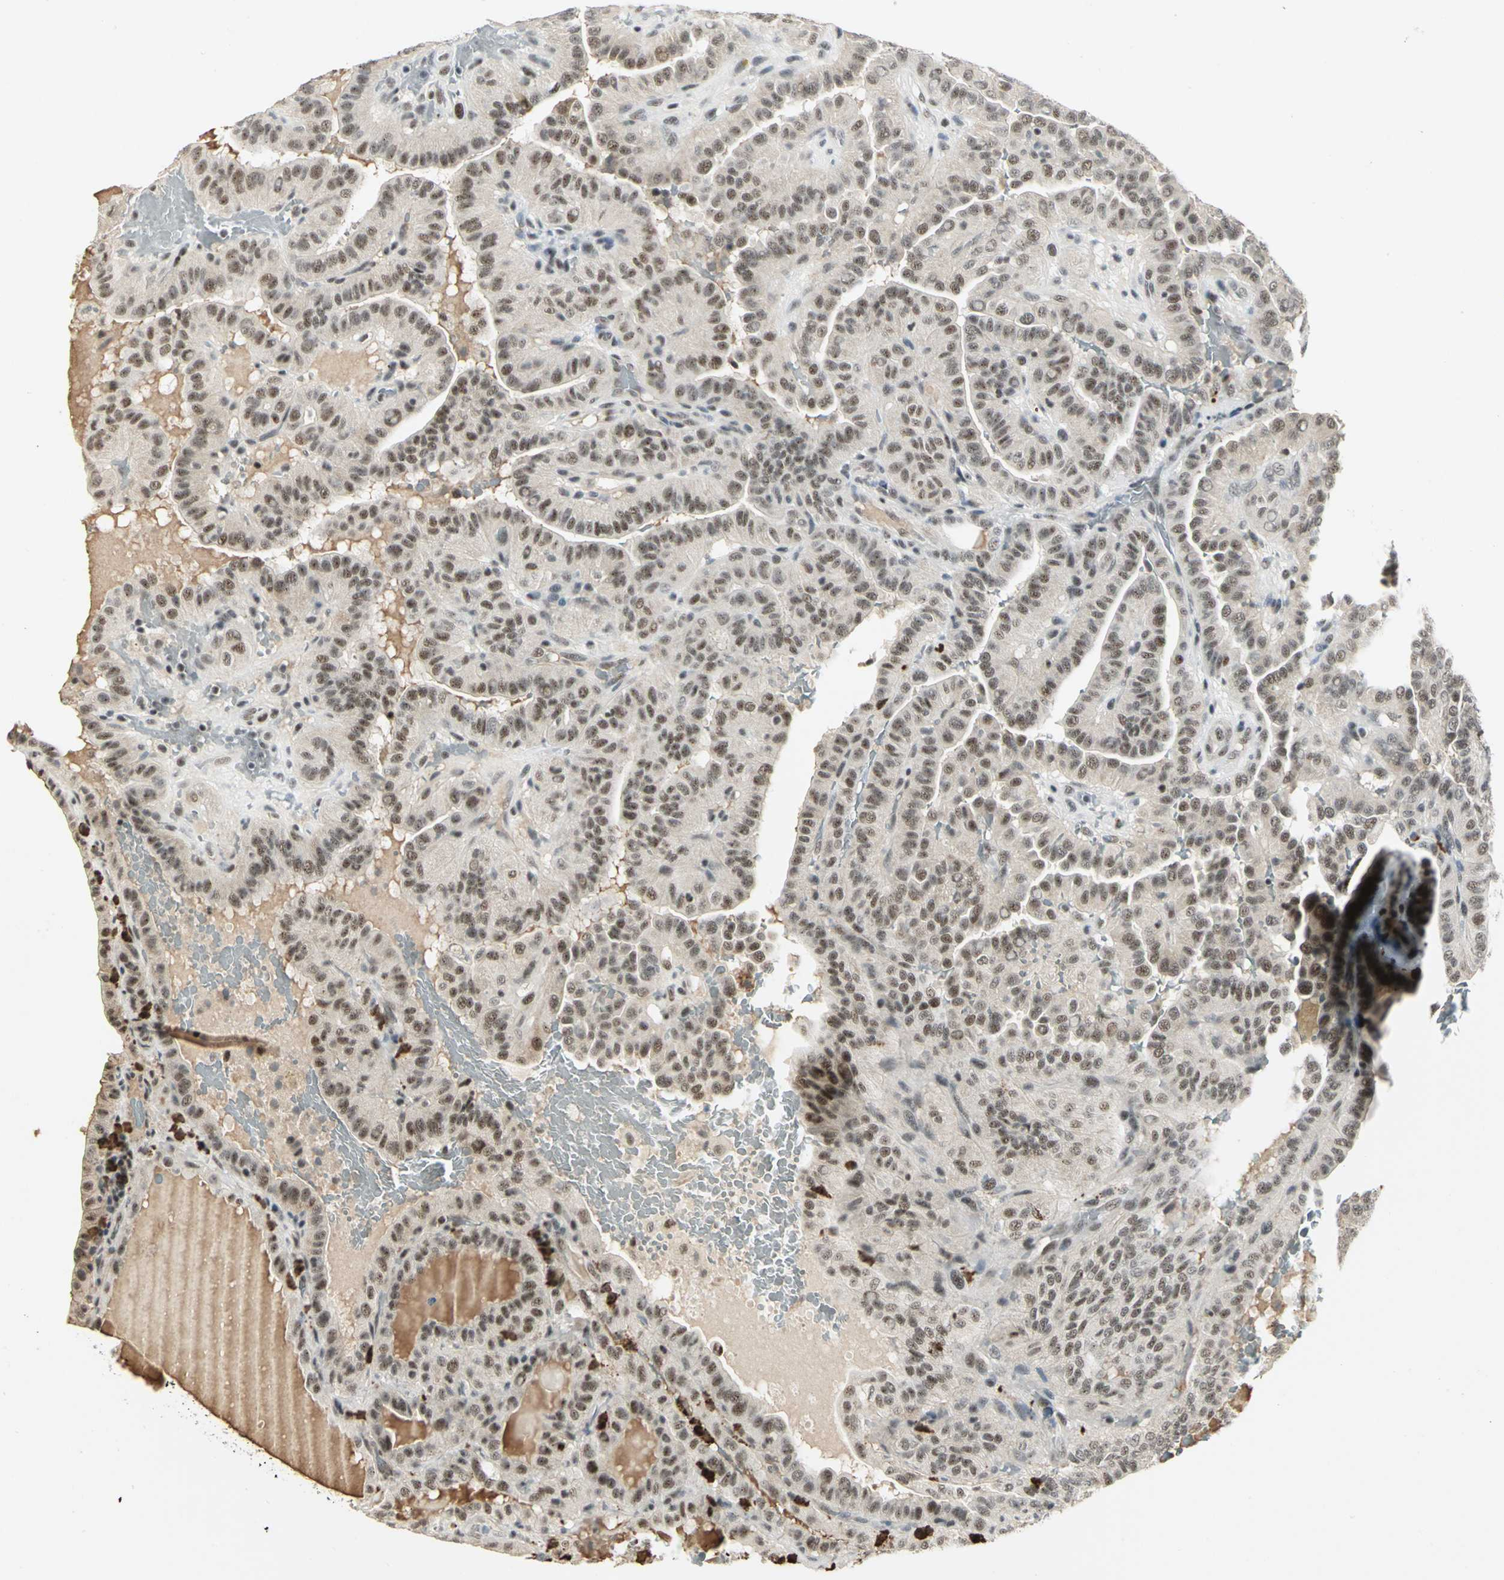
{"staining": {"intensity": "moderate", "quantity": ">75%", "location": "nuclear"}, "tissue": "thyroid cancer", "cell_type": "Tumor cells", "image_type": "cancer", "snomed": [{"axis": "morphology", "description": "Papillary adenocarcinoma, NOS"}, {"axis": "topography", "description": "Thyroid gland"}], "caption": "The image reveals a brown stain indicating the presence of a protein in the nuclear of tumor cells in thyroid papillary adenocarcinoma.", "gene": "CCNT1", "patient": {"sex": "male", "age": 77}}